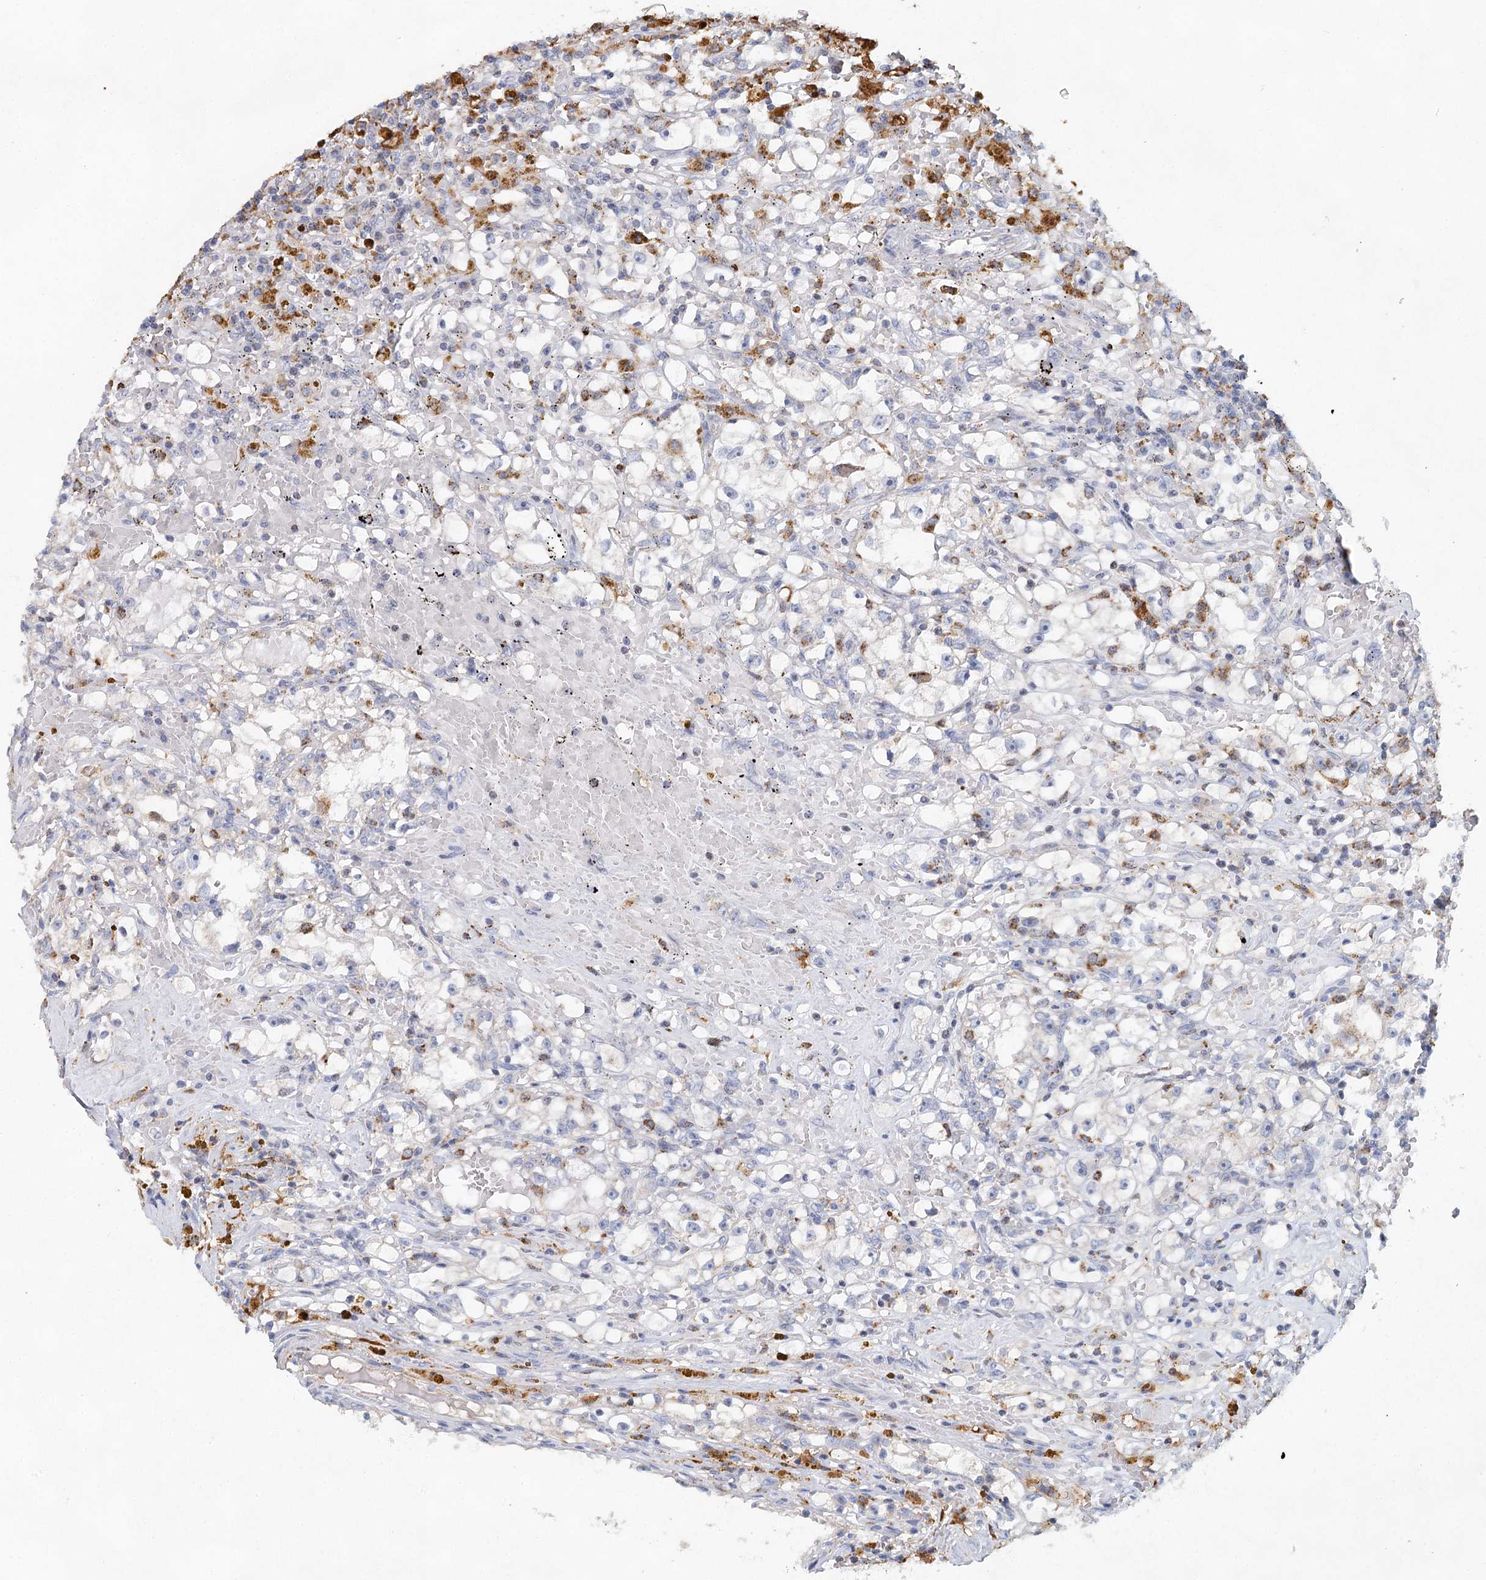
{"staining": {"intensity": "negative", "quantity": "none", "location": "none"}, "tissue": "renal cancer", "cell_type": "Tumor cells", "image_type": "cancer", "snomed": [{"axis": "morphology", "description": "Adenocarcinoma, NOS"}, {"axis": "topography", "description": "Kidney"}], "caption": "Protein analysis of renal cancer (adenocarcinoma) shows no significant expression in tumor cells. (Stains: DAB immunohistochemistry (IHC) with hematoxylin counter stain, Microscopy: brightfield microscopy at high magnification).", "gene": "XPO6", "patient": {"sex": "male", "age": 56}}